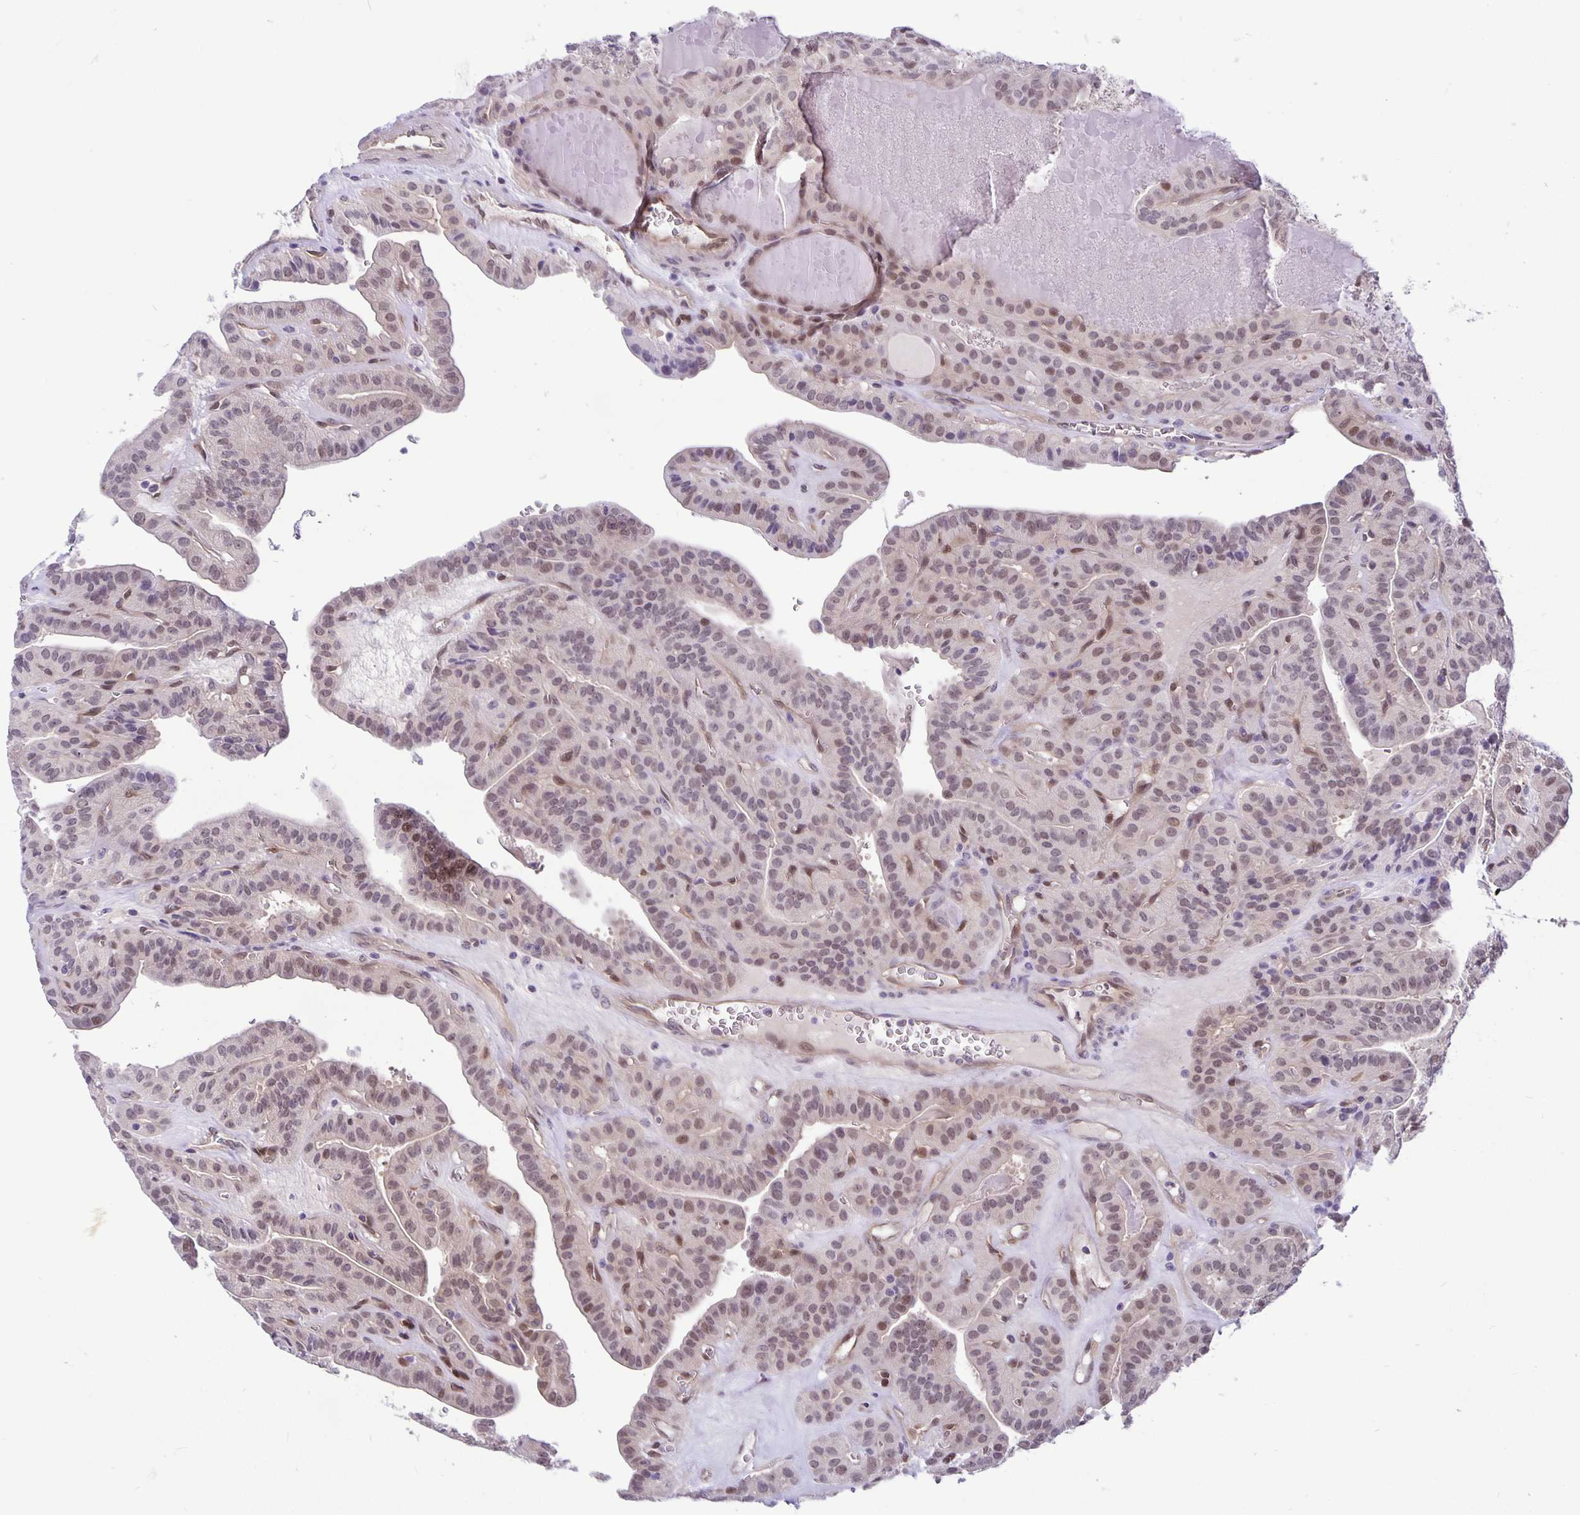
{"staining": {"intensity": "weak", "quantity": "<25%", "location": "nuclear"}, "tissue": "thyroid cancer", "cell_type": "Tumor cells", "image_type": "cancer", "snomed": [{"axis": "morphology", "description": "Papillary adenocarcinoma, NOS"}, {"axis": "topography", "description": "Thyroid gland"}], "caption": "Immunohistochemistry (IHC) of thyroid cancer (papillary adenocarcinoma) exhibits no expression in tumor cells. (DAB (3,3'-diaminobenzidine) IHC, high magnification).", "gene": "TAX1BP3", "patient": {"sex": "male", "age": 52}}